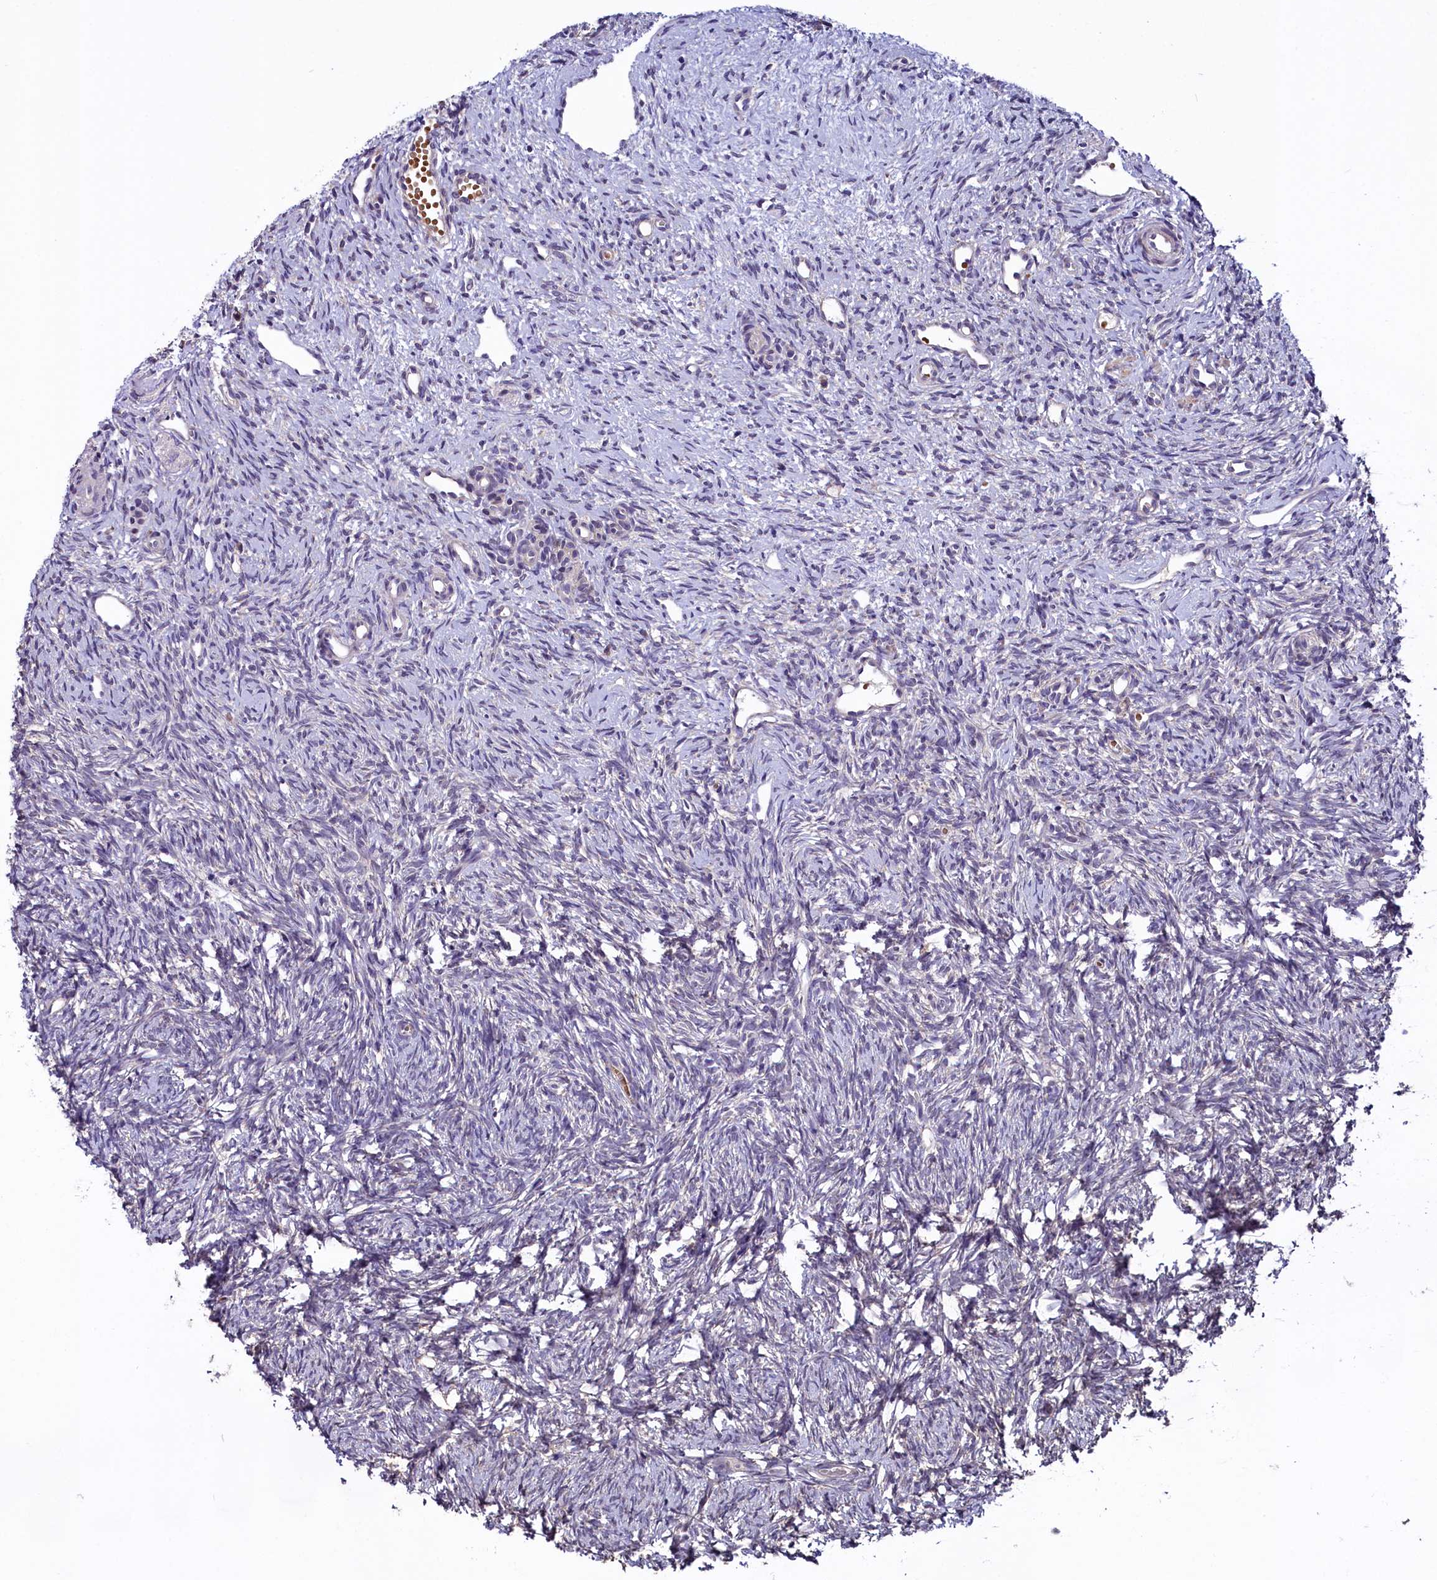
{"staining": {"intensity": "negative", "quantity": "none", "location": "none"}, "tissue": "ovary", "cell_type": "Follicle cells", "image_type": "normal", "snomed": [{"axis": "morphology", "description": "Normal tissue, NOS"}, {"axis": "topography", "description": "Ovary"}], "caption": "Image shows no significant protein staining in follicle cells of normal ovary. Nuclei are stained in blue.", "gene": "SLC39A6", "patient": {"sex": "female", "age": 51}}